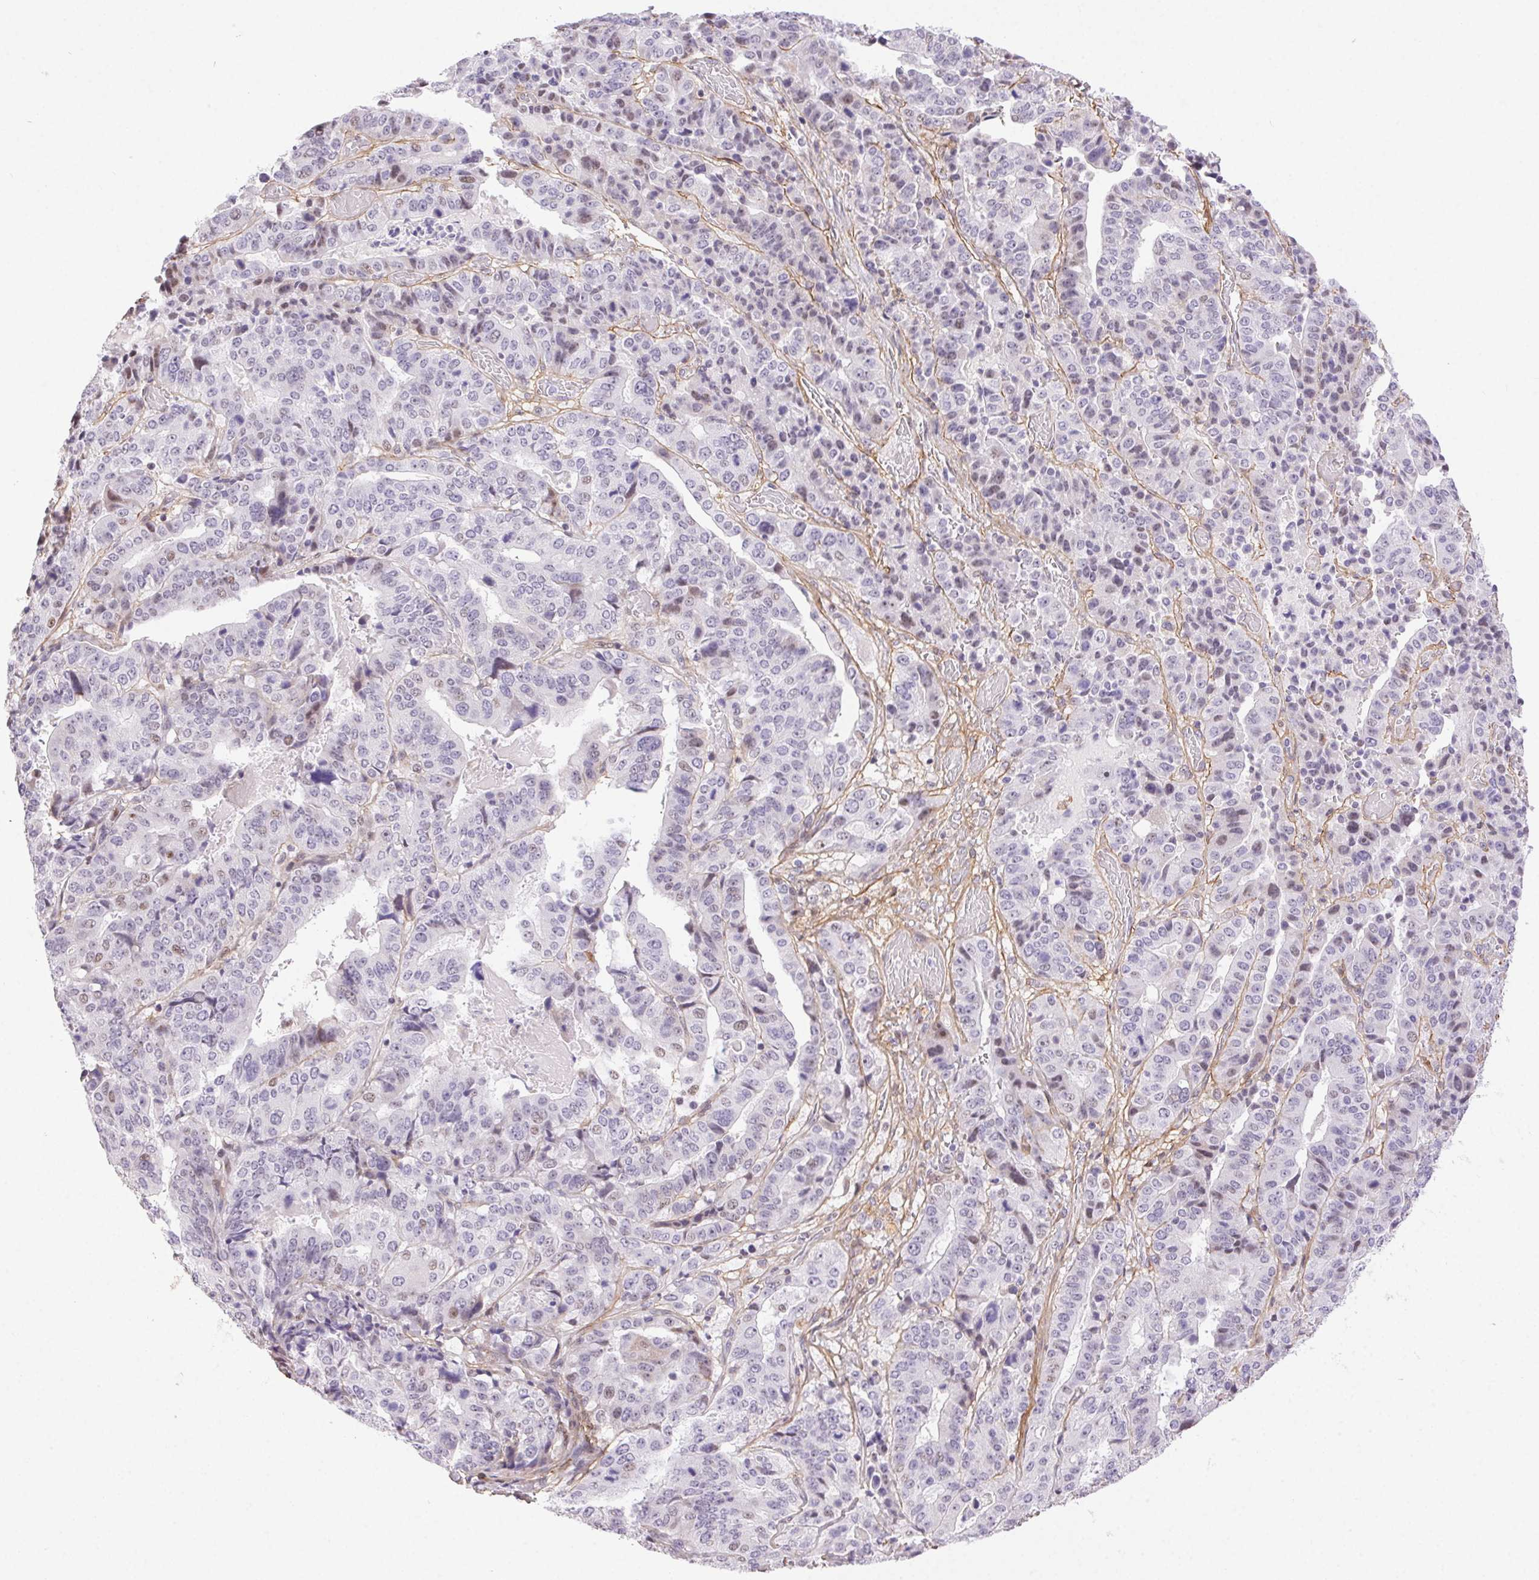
{"staining": {"intensity": "weak", "quantity": "<25%", "location": "nuclear"}, "tissue": "stomach cancer", "cell_type": "Tumor cells", "image_type": "cancer", "snomed": [{"axis": "morphology", "description": "Adenocarcinoma, NOS"}, {"axis": "topography", "description": "Stomach"}], "caption": "Tumor cells show no significant expression in stomach adenocarcinoma.", "gene": "PDZD2", "patient": {"sex": "male", "age": 48}}